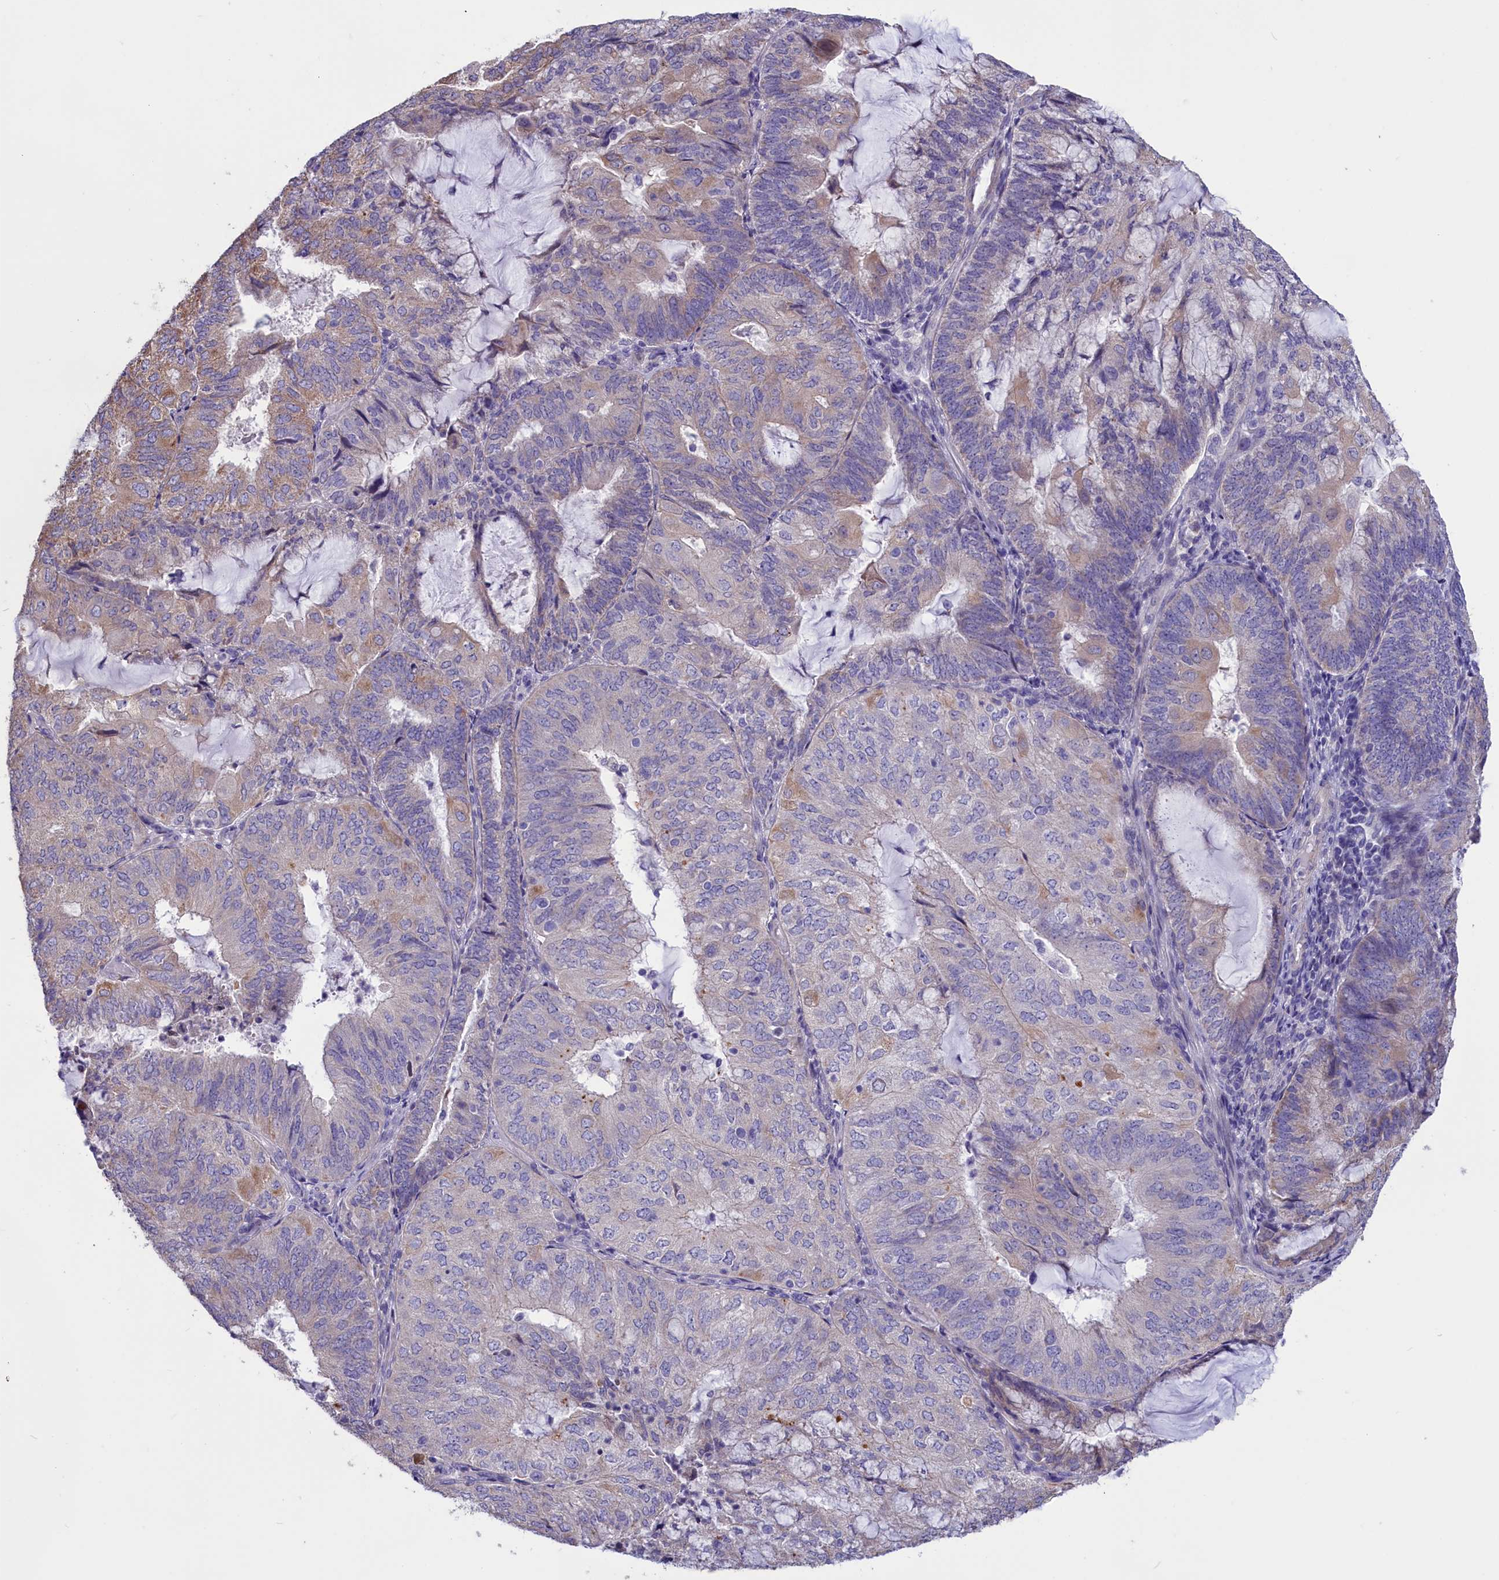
{"staining": {"intensity": "moderate", "quantity": "<25%", "location": "cytoplasmic/membranous"}, "tissue": "endometrial cancer", "cell_type": "Tumor cells", "image_type": "cancer", "snomed": [{"axis": "morphology", "description": "Adenocarcinoma, NOS"}, {"axis": "topography", "description": "Endometrium"}], "caption": "Immunohistochemical staining of endometrial cancer (adenocarcinoma) reveals low levels of moderate cytoplasmic/membranous protein positivity in approximately <25% of tumor cells.", "gene": "CYP2U1", "patient": {"sex": "female", "age": 81}}